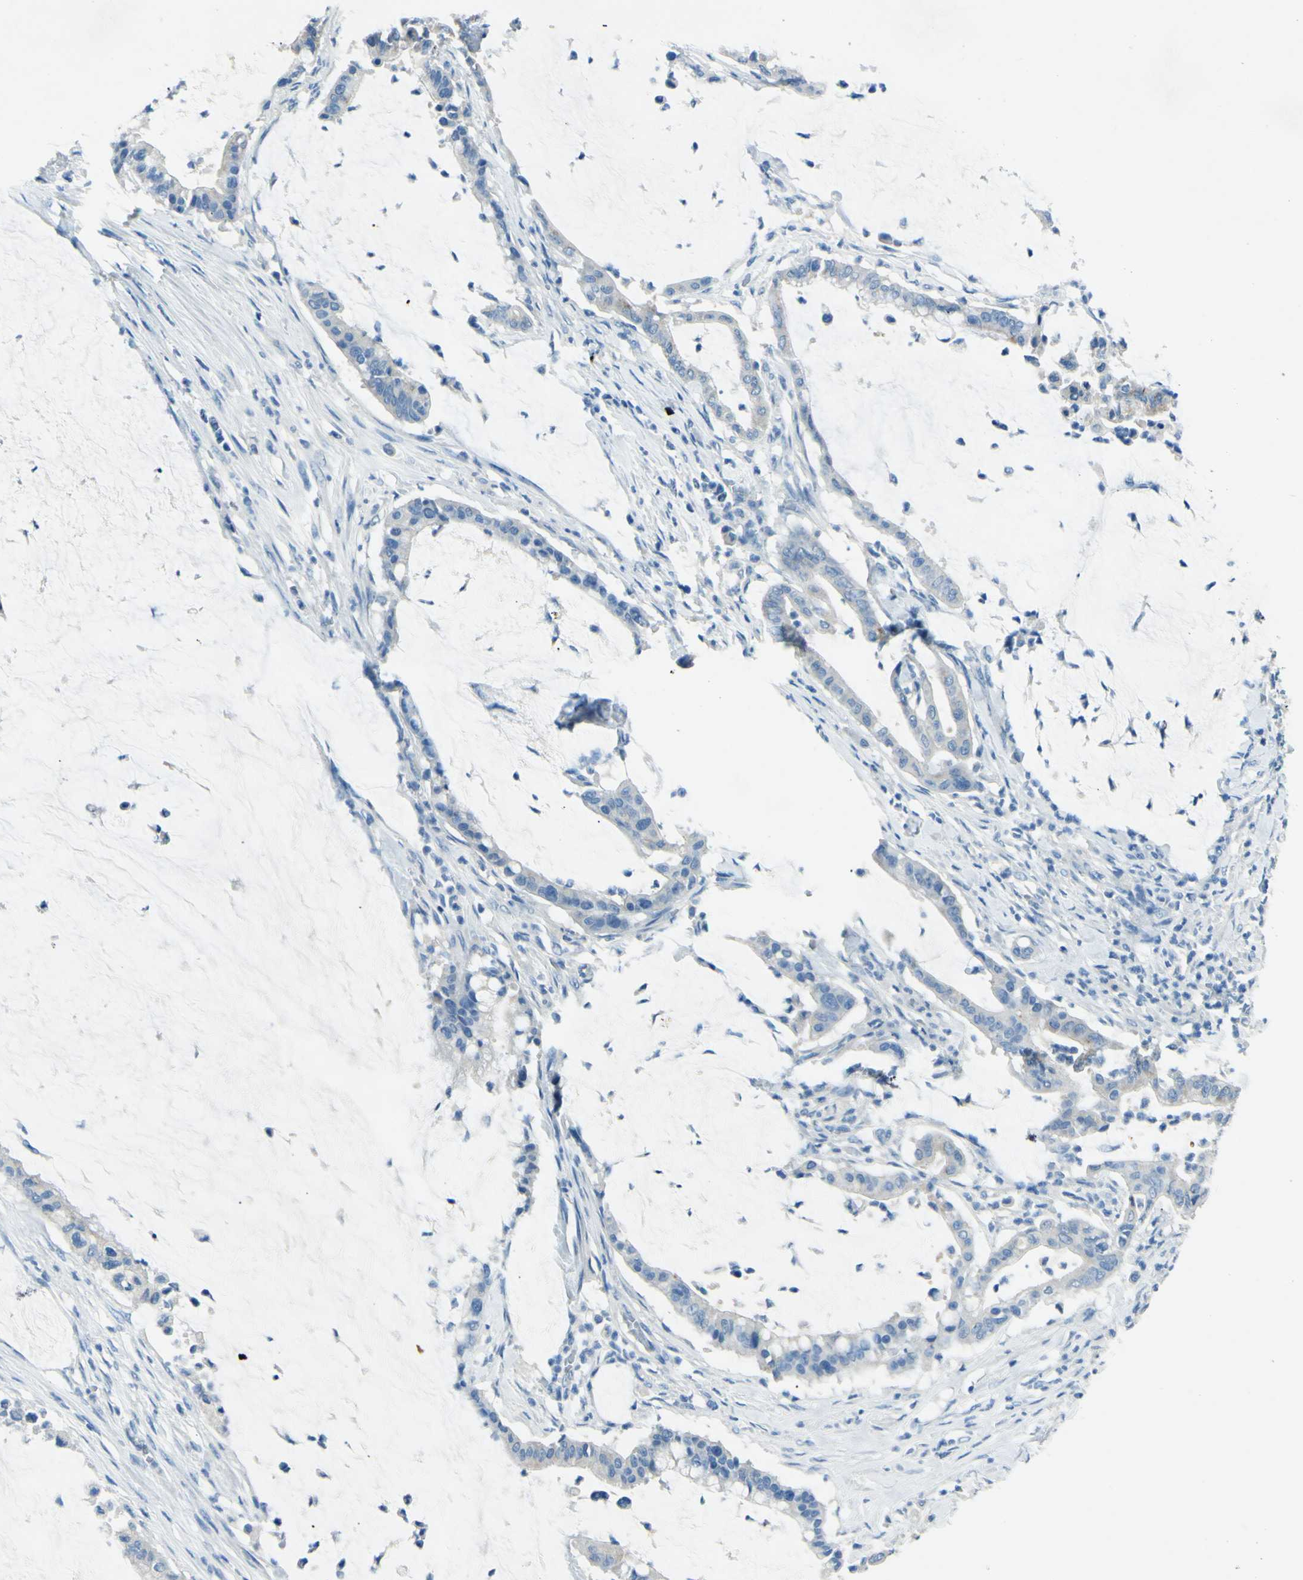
{"staining": {"intensity": "weak", "quantity": "<25%", "location": "cytoplasmic/membranous"}, "tissue": "pancreatic cancer", "cell_type": "Tumor cells", "image_type": "cancer", "snomed": [{"axis": "morphology", "description": "Adenocarcinoma, NOS"}, {"axis": "topography", "description": "Pancreas"}], "caption": "IHC micrograph of neoplastic tissue: human pancreatic adenocarcinoma stained with DAB reveals no significant protein positivity in tumor cells.", "gene": "CDH10", "patient": {"sex": "male", "age": 41}}